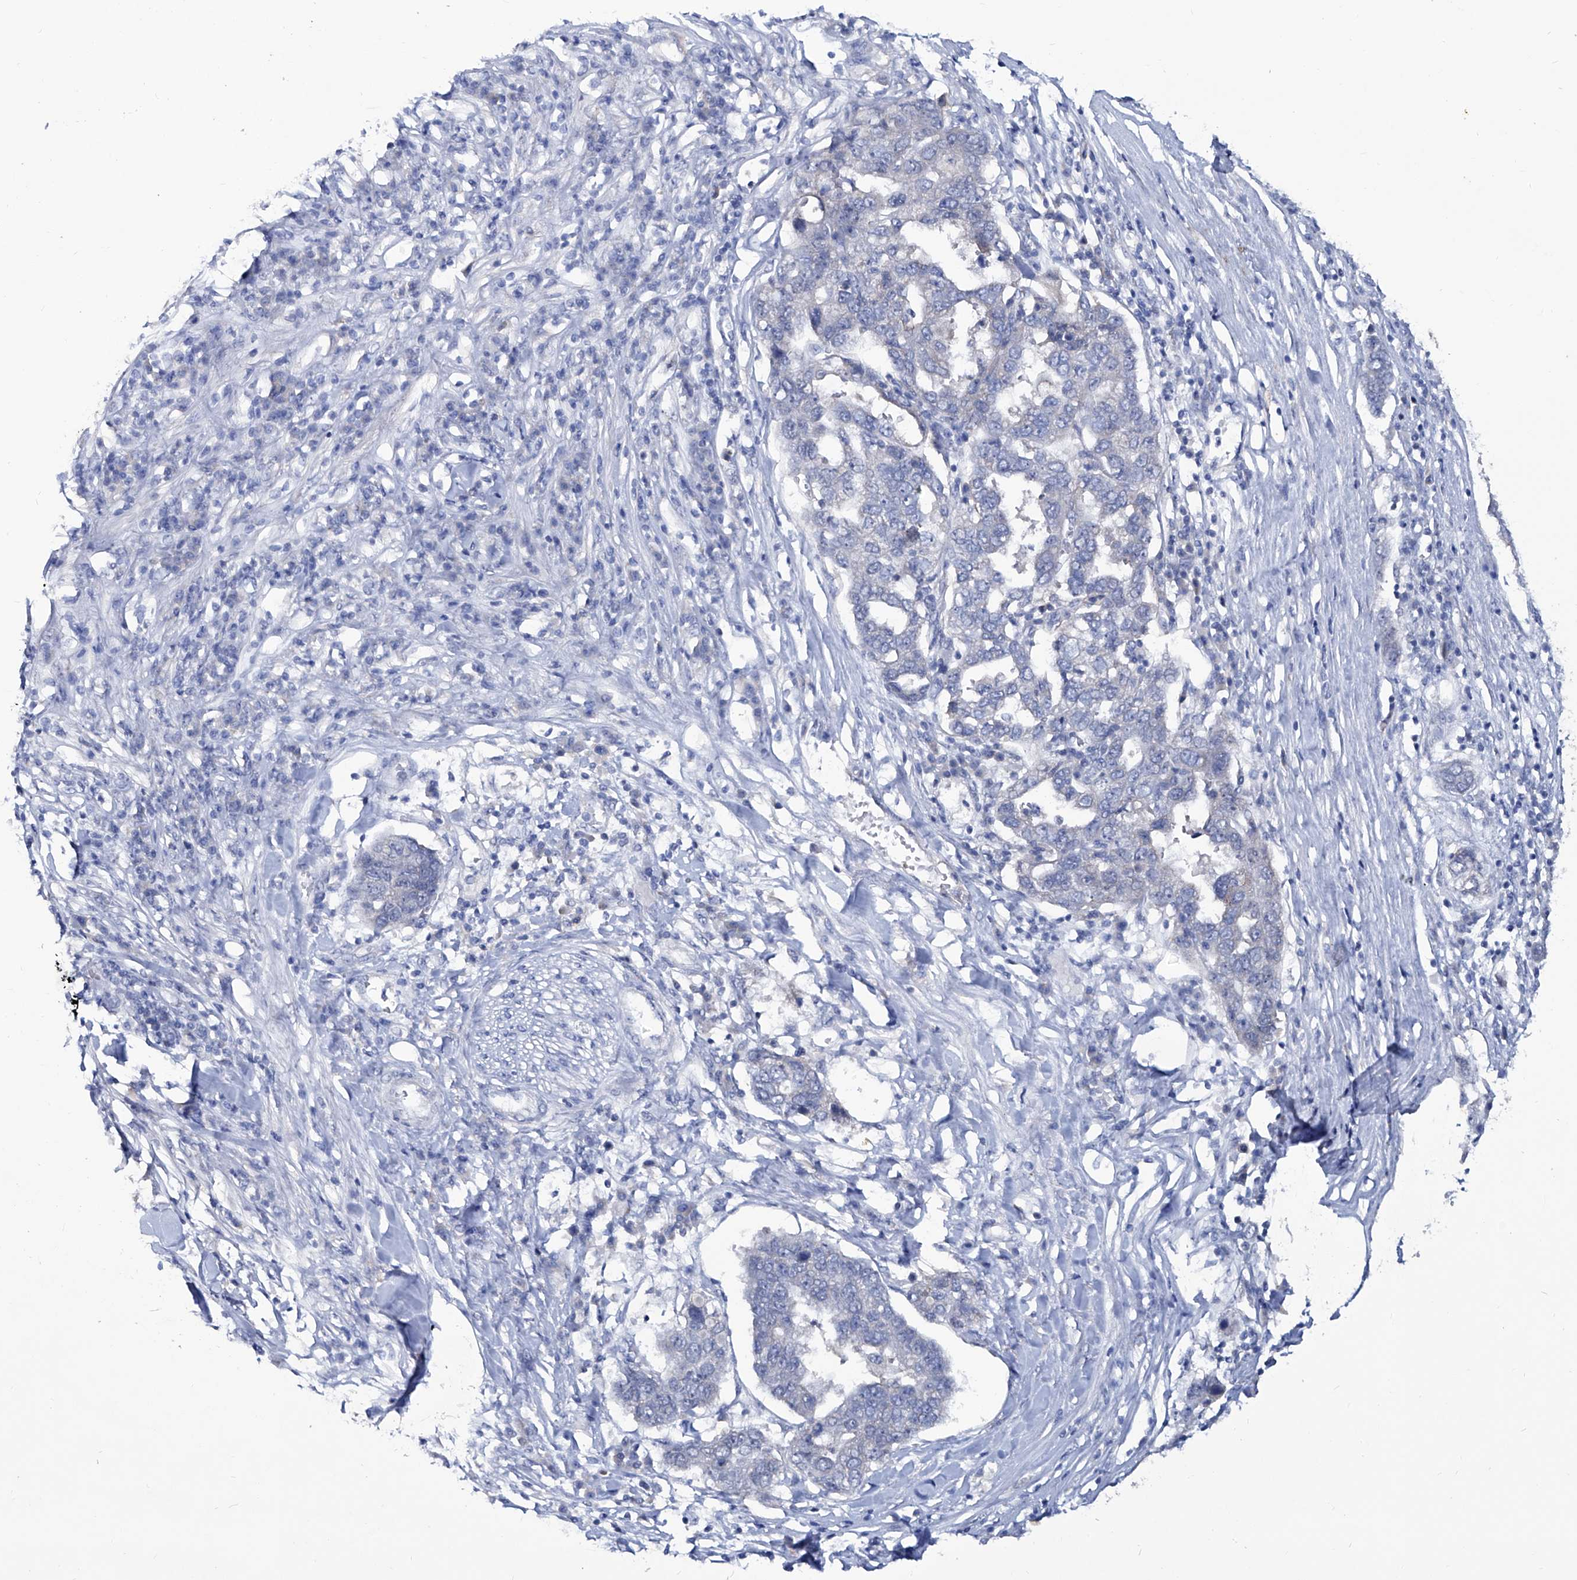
{"staining": {"intensity": "negative", "quantity": "none", "location": "none"}, "tissue": "pancreatic cancer", "cell_type": "Tumor cells", "image_type": "cancer", "snomed": [{"axis": "morphology", "description": "Adenocarcinoma, NOS"}, {"axis": "topography", "description": "Pancreas"}], "caption": "Tumor cells are negative for protein expression in human pancreatic cancer (adenocarcinoma).", "gene": "KLHL17", "patient": {"sex": "female", "age": 61}}